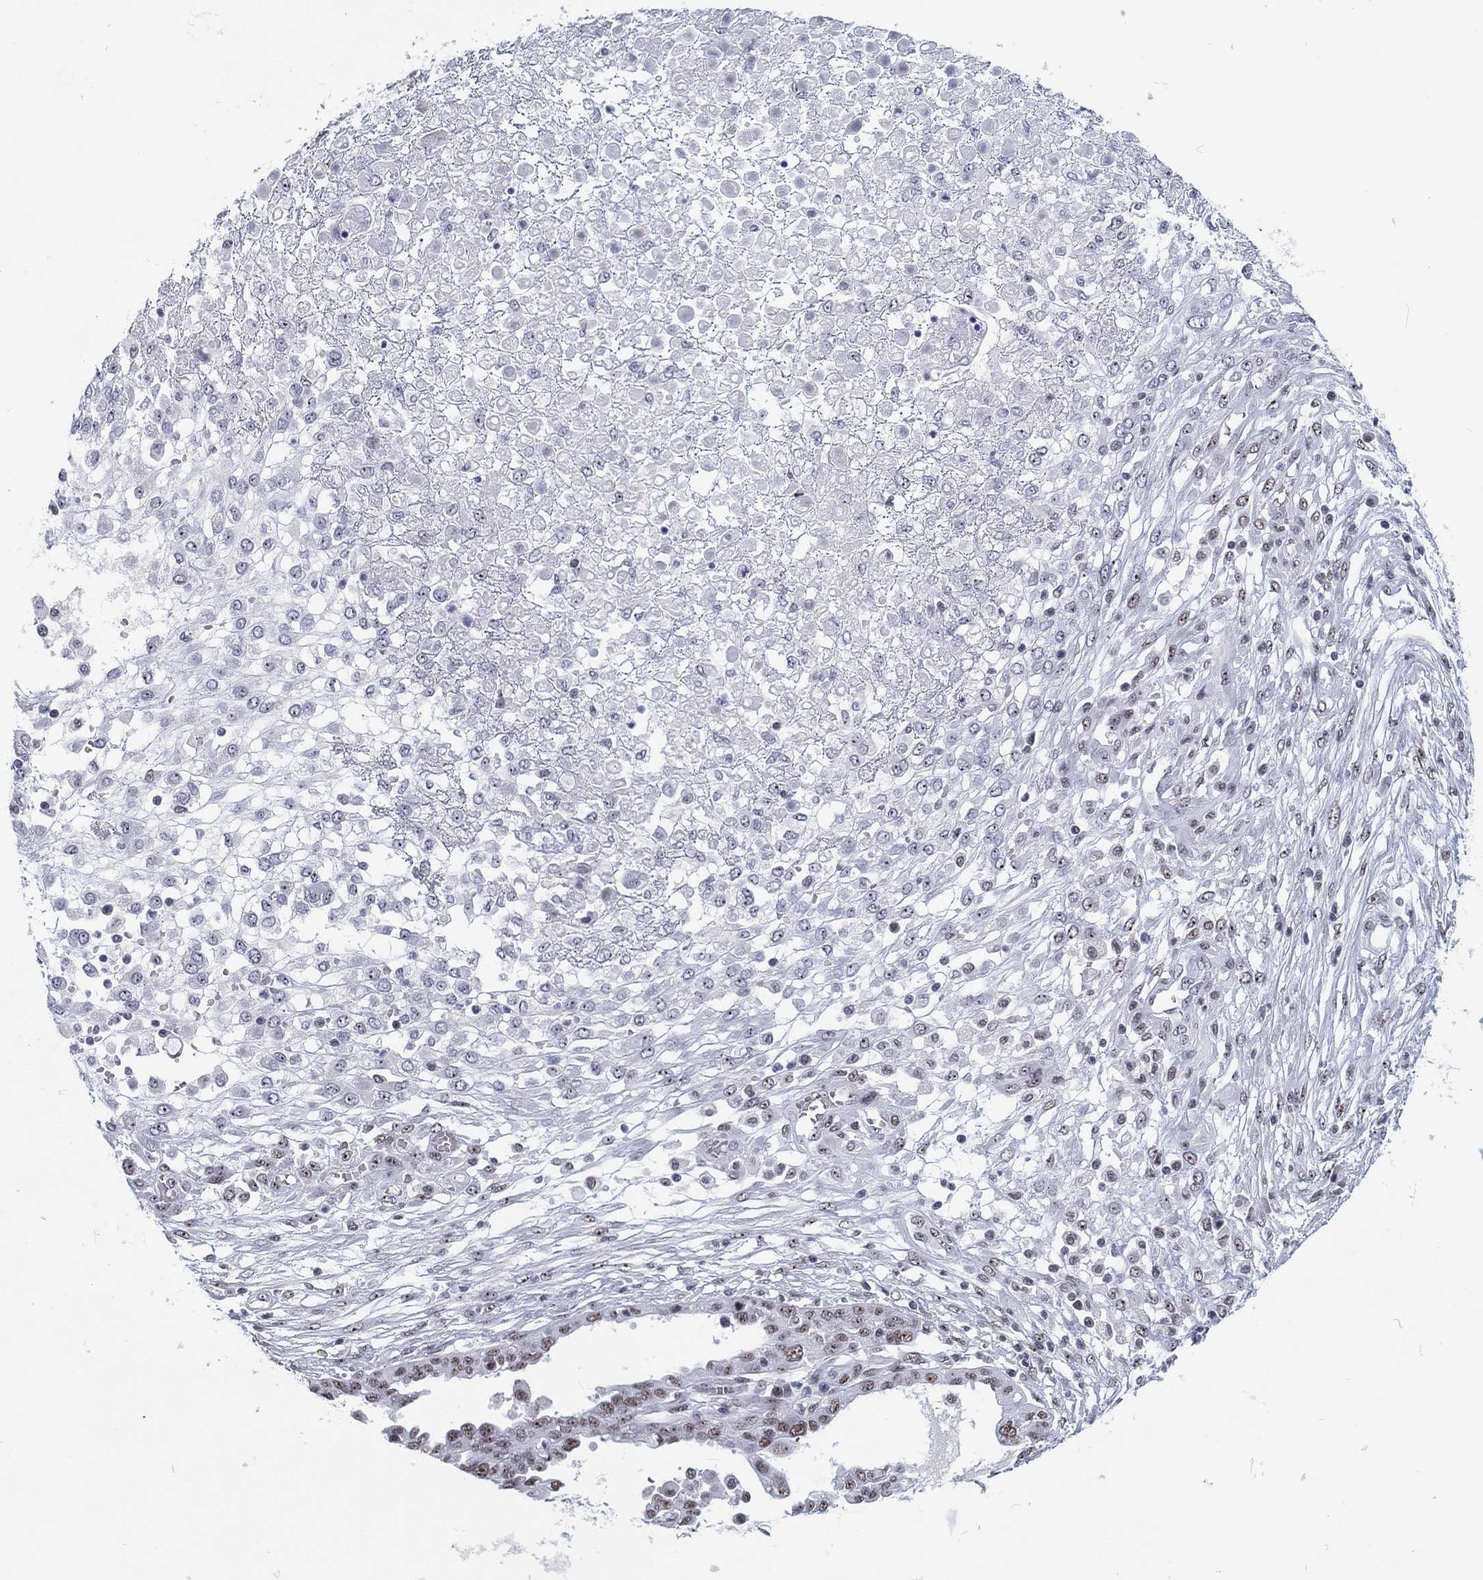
{"staining": {"intensity": "negative", "quantity": "none", "location": "none"}, "tissue": "ovarian cancer", "cell_type": "Tumor cells", "image_type": "cancer", "snomed": [{"axis": "morphology", "description": "Cystadenocarcinoma, serous, NOS"}, {"axis": "topography", "description": "Ovary"}], "caption": "DAB immunohistochemical staining of ovarian serous cystadenocarcinoma reveals no significant staining in tumor cells.", "gene": "MAPK8IP1", "patient": {"sex": "female", "age": 67}}